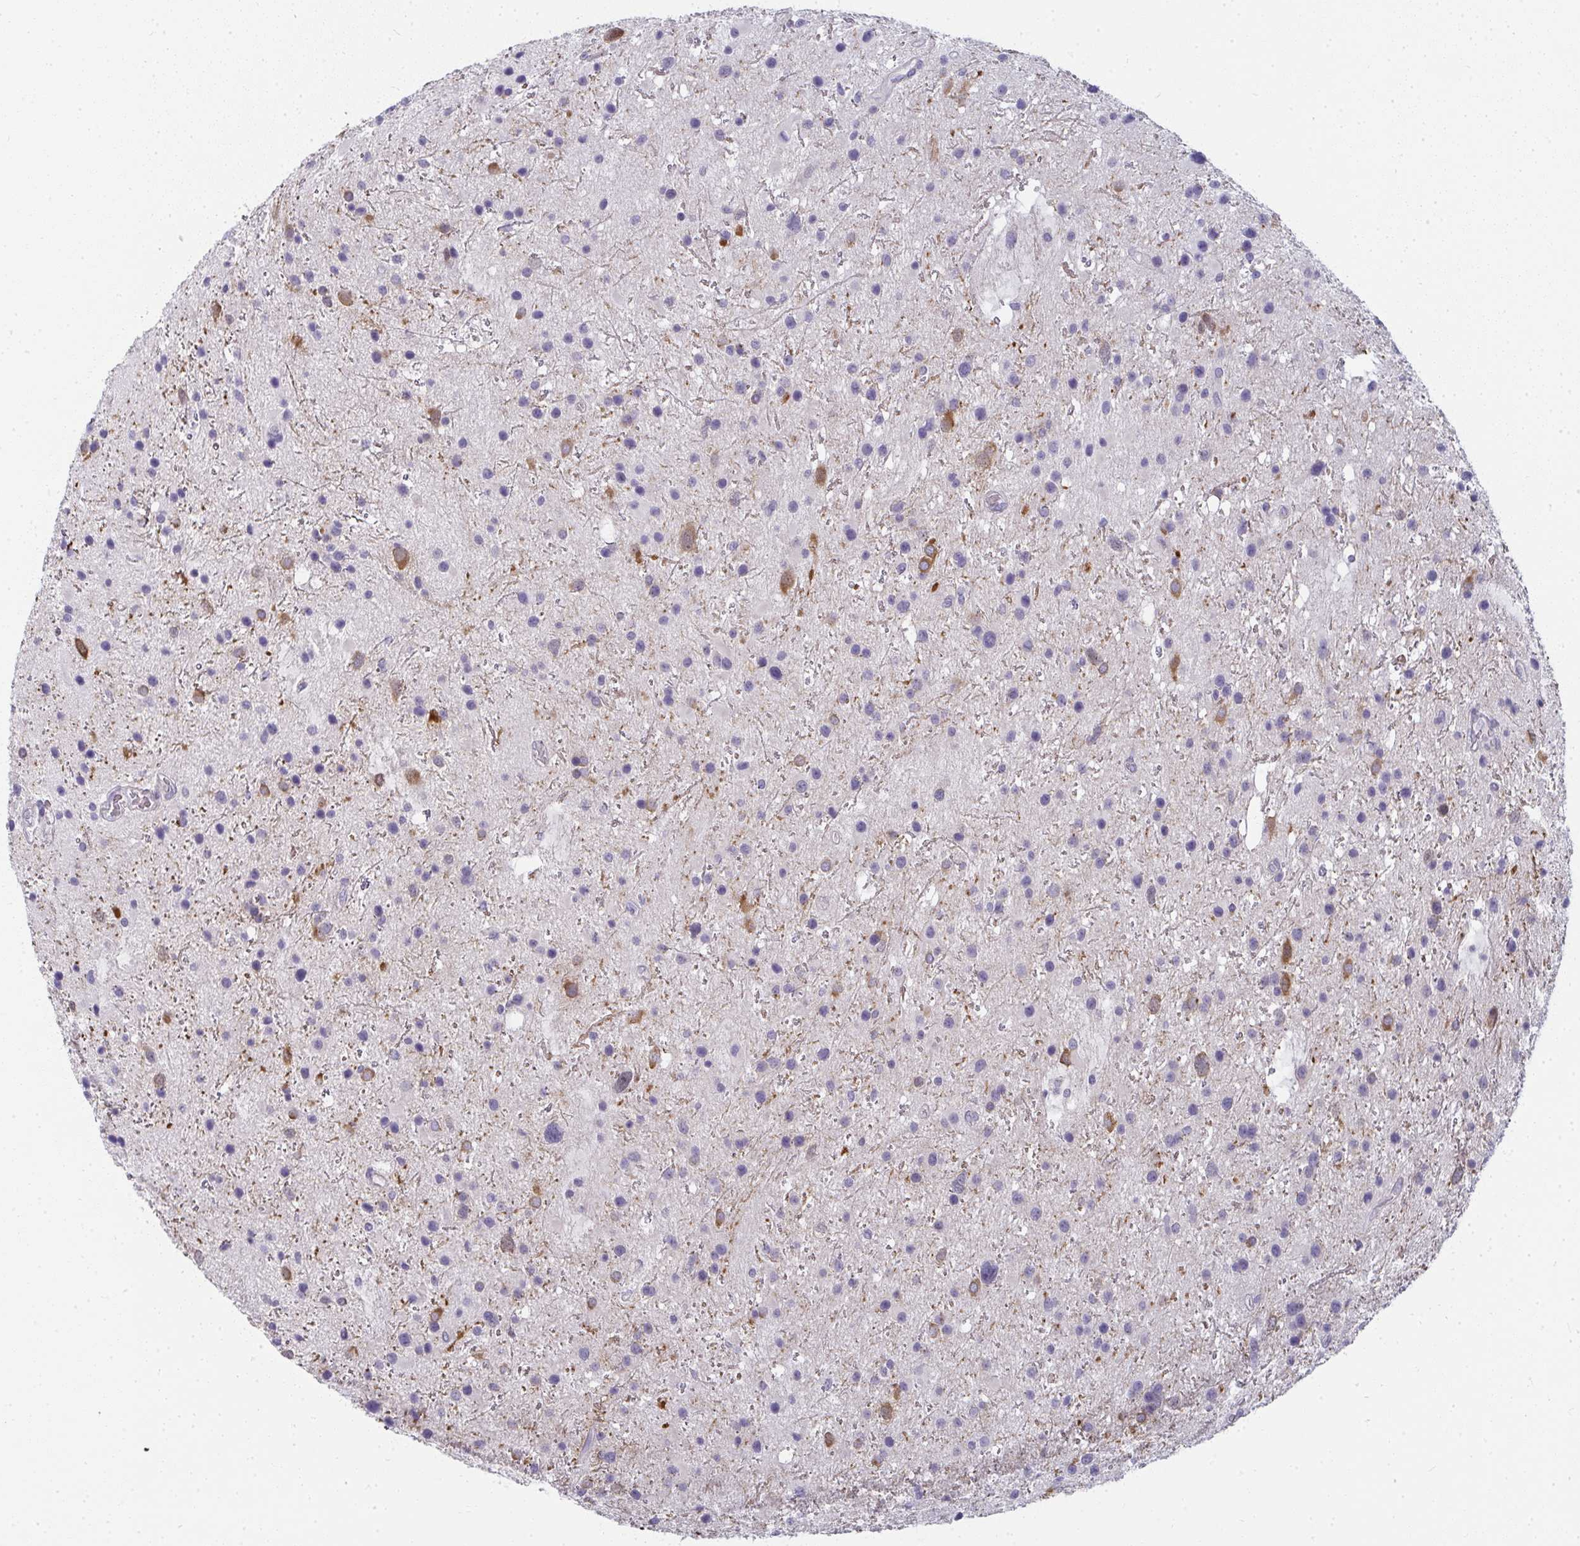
{"staining": {"intensity": "negative", "quantity": "none", "location": "none"}, "tissue": "glioma", "cell_type": "Tumor cells", "image_type": "cancer", "snomed": [{"axis": "morphology", "description": "Glioma, malignant, Low grade"}, {"axis": "topography", "description": "Brain"}], "caption": "A histopathology image of human malignant low-grade glioma is negative for staining in tumor cells.", "gene": "SHB", "patient": {"sex": "female", "age": 32}}